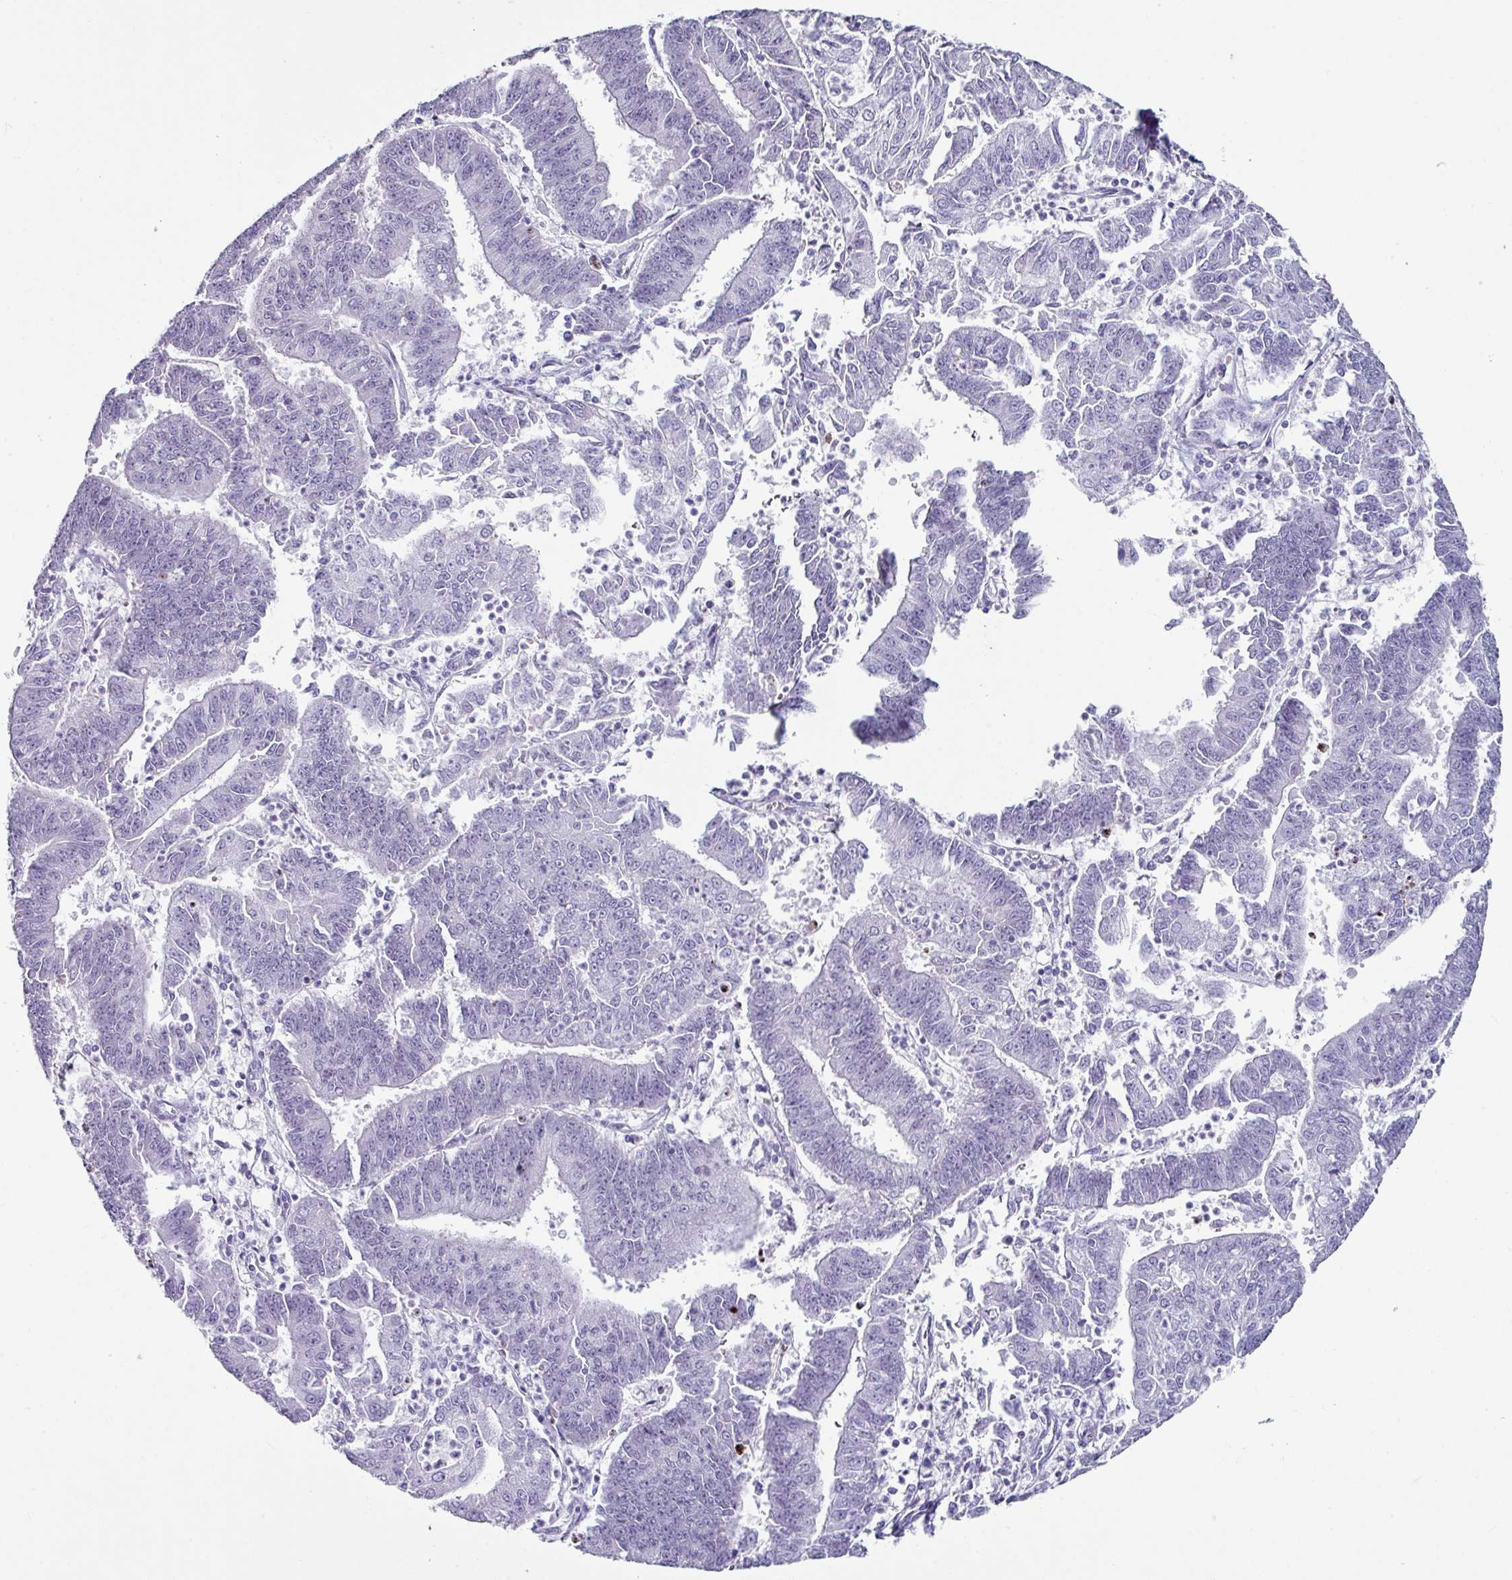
{"staining": {"intensity": "negative", "quantity": "none", "location": "none"}, "tissue": "endometrial cancer", "cell_type": "Tumor cells", "image_type": "cancer", "snomed": [{"axis": "morphology", "description": "Adenocarcinoma, NOS"}, {"axis": "topography", "description": "Endometrium"}], "caption": "The immunohistochemistry (IHC) image has no significant staining in tumor cells of endometrial cancer tissue.", "gene": "TRA2A", "patient": {"sex": "female", "age": 73}}